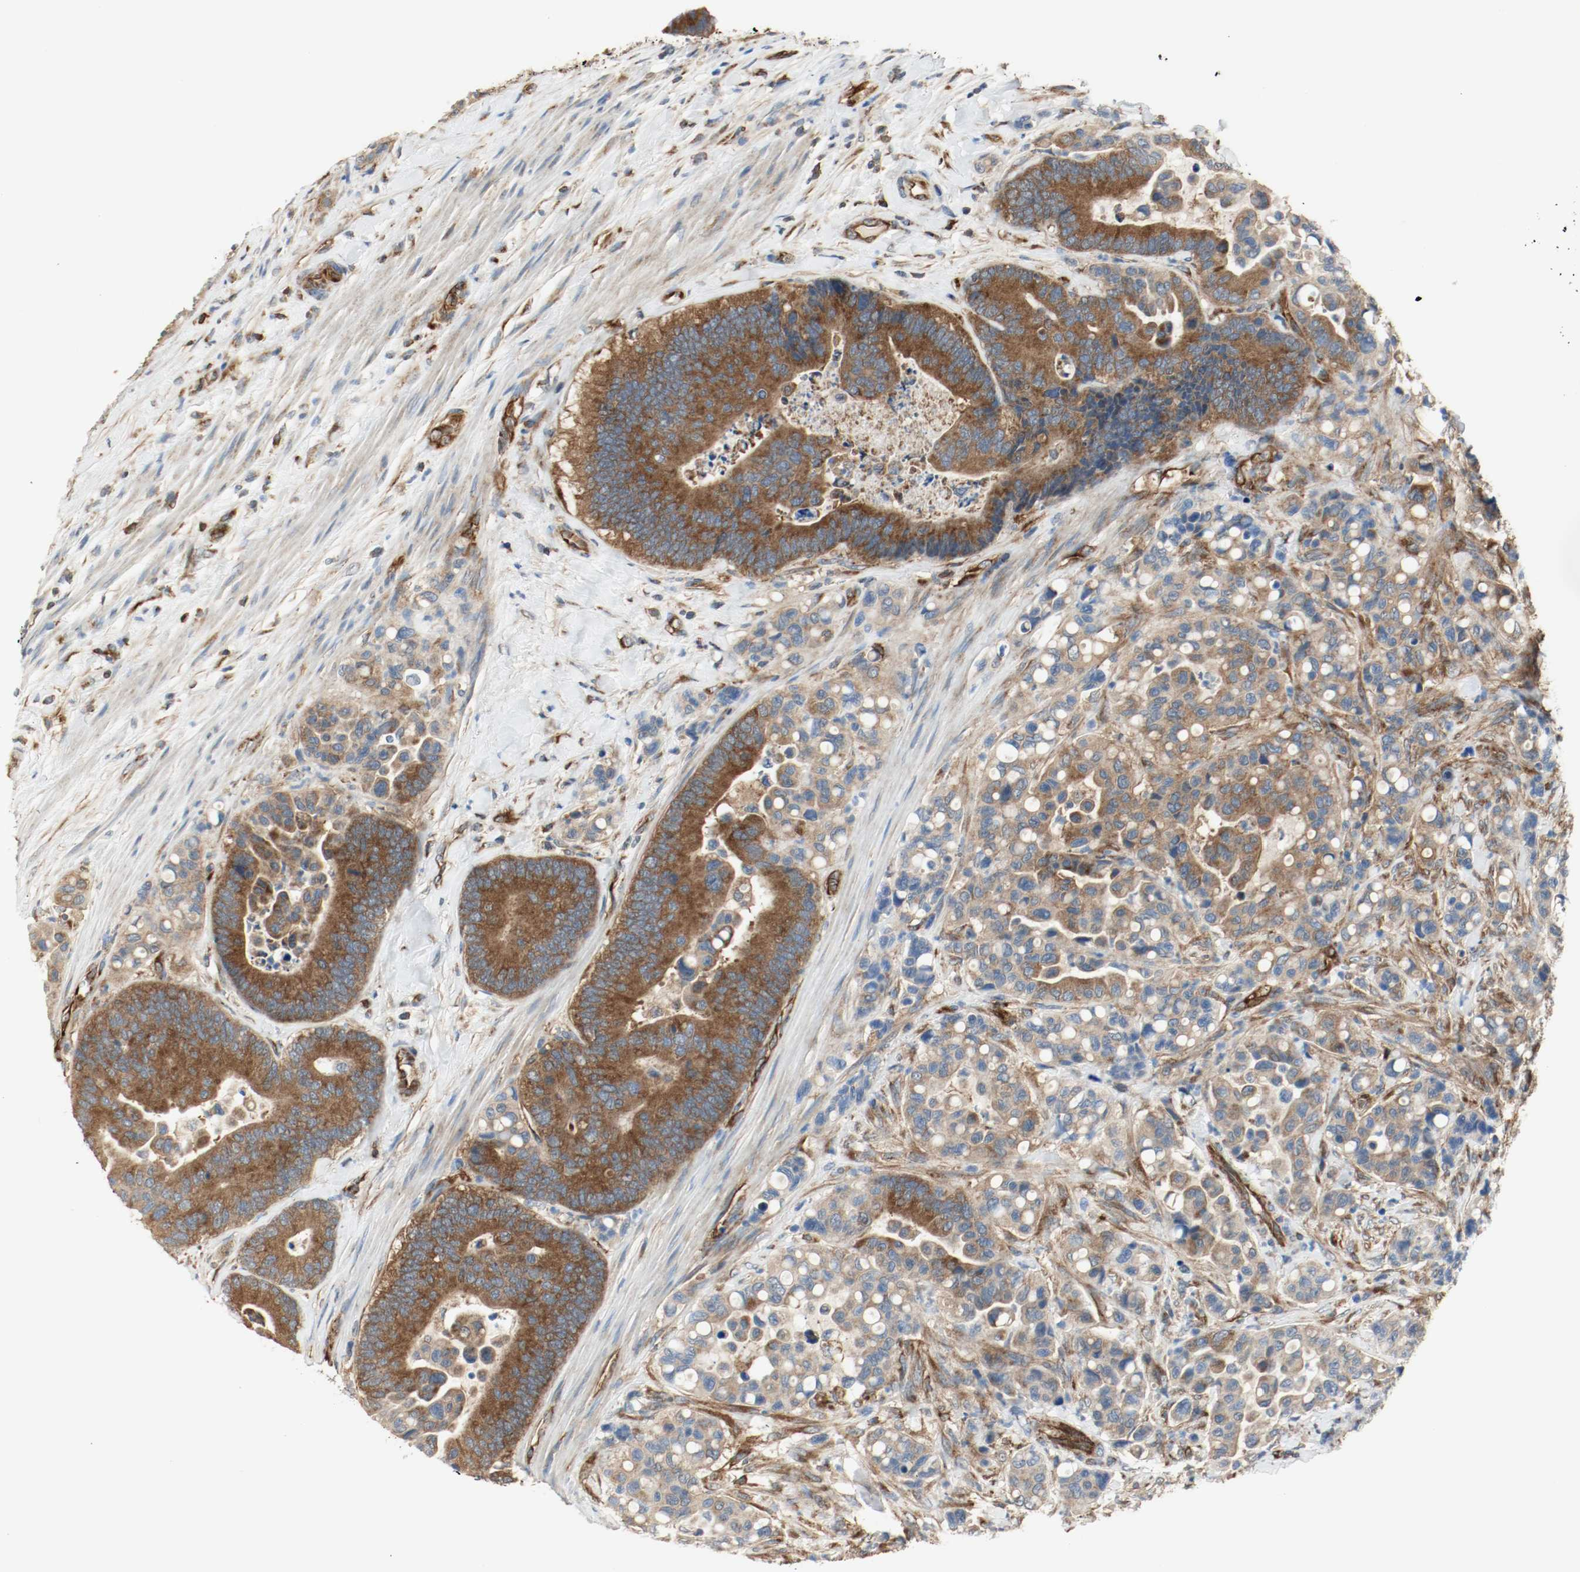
{"staining": {"intensity": "strong", "quantity": ">75%", "location": "cytoplasmic/membranous"}, "tissue": "colorectal cancer", "cell_type": "Tumor cells", "image_type": "cancer", "snomed": [{"axis": "morphology", "description": "Normal tissue, NOS"}, {"axis": "morphology", "description": "Adenocarcinoma, NOS"}, {"axis": "topography", "description": "Colon"}], "caption": "Immunohistochemical staining of adenocarcinoma (colorectal) displays strong cytoplasmic/membranous protein positivity in about >75% of tumor cells. The protein is stained brown, and the nuclei are stained in blue (DAB IHC with brightfield microscopy, high magnification).", "gene": "PLCG1", "patient": {"sex": "male", "age": 82}}